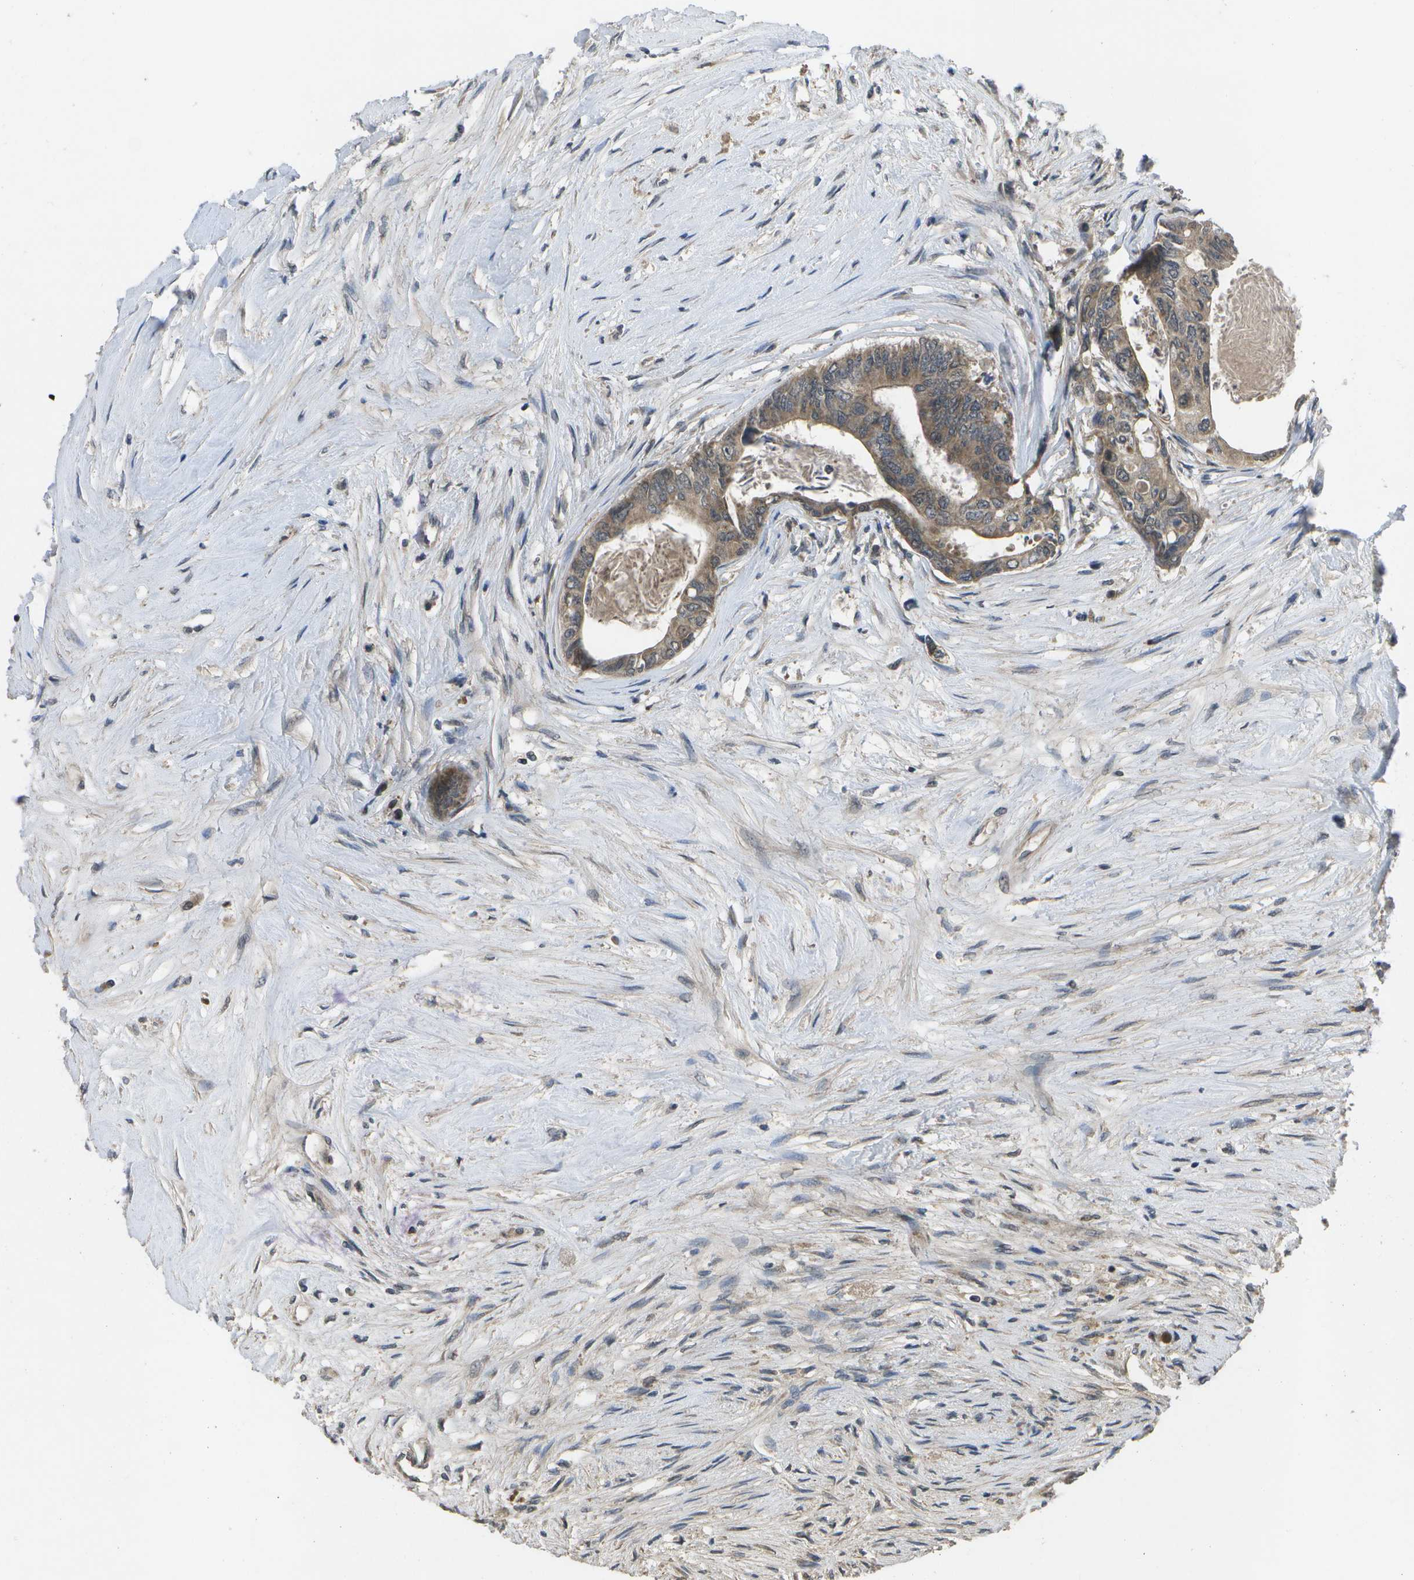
{"staining": {"intensity": "moderate", "quantity": ">75%", "location": "cytoplasmic/membranous"}, "tissue": "colorectal cancer", "cell_type": "Tumor cells", "image_type": "cancer", "snomed": [{"axis": "morphology", "description": "Adenocarcinoma, NOS"}, {"axis": "topography", "description": "Rectum"}], "caption": "Tumor cells reveal moderate cytoplasmic/membranous staining in about >75% of cells in adenocarcinoma (colorectal). Using DAB (brown) and hematoxylin (blue) stains, captured at high magnification using brightfield microscopy.", "gene": "ALAS1", "patient": {"sex": "male", "age": 63}}